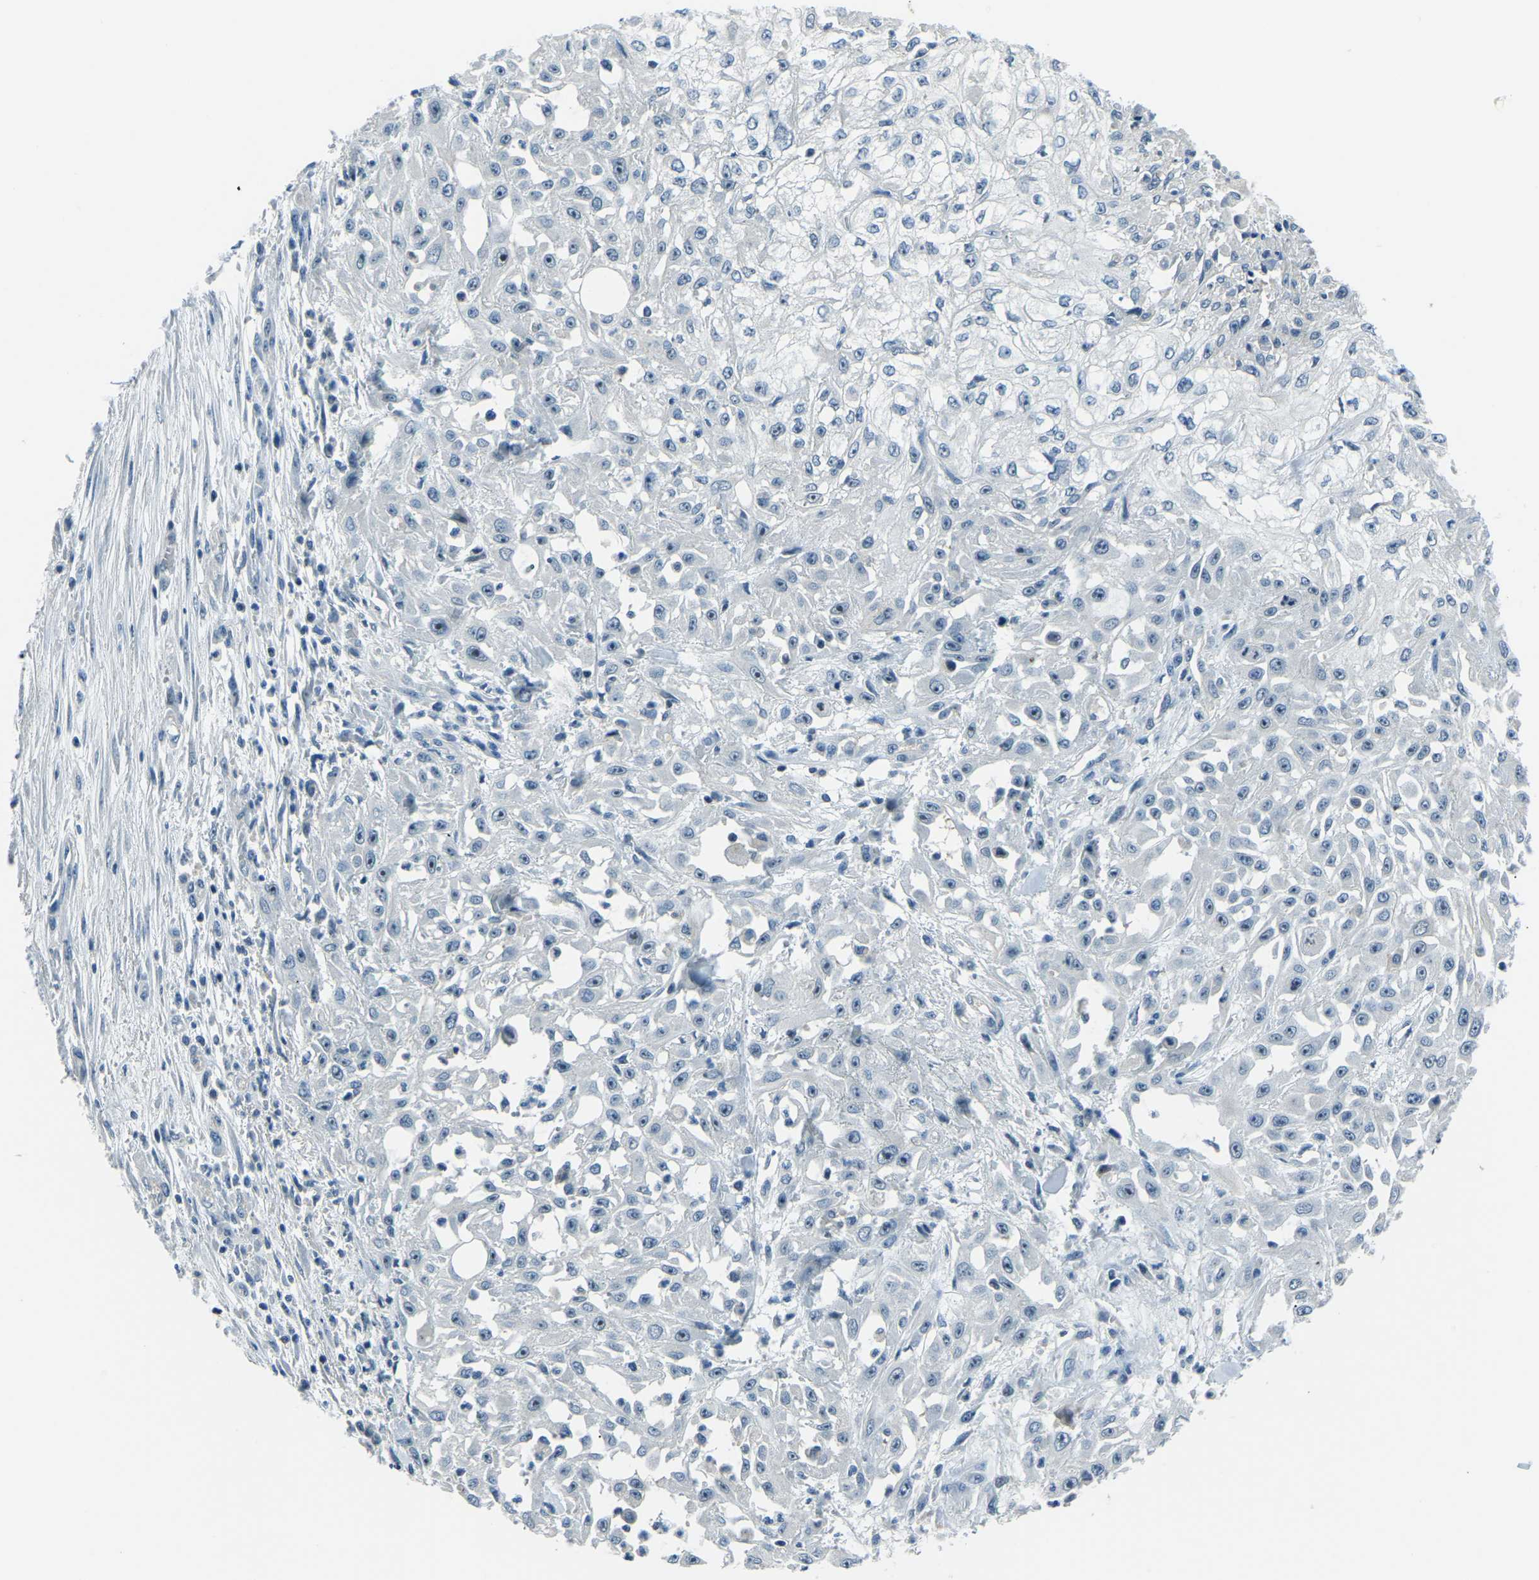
{"staining": {"intensity": "negative", "quantity": "none", "location": "none"}, "tissue": "skin cancer", "cell_type": "Tumor cells", "image_type": "cancer", "snomed": [{"axis": "morphology", "description": "Squamous cell carcinoma, NOS"}, {"axis": "morphology", "description": "Squamous cell carcinoma, metastatic, NOS"}, {"axis": "topography", "description": "Skin"}, {"axis": "topography", "description": "Lymph node"}], "caption": "IHC of squamous cell carcinoma (skin) shows no positivity in tumor cells.", "gene": "RRP1", "patient": {"sex": "male", "age": 75}}